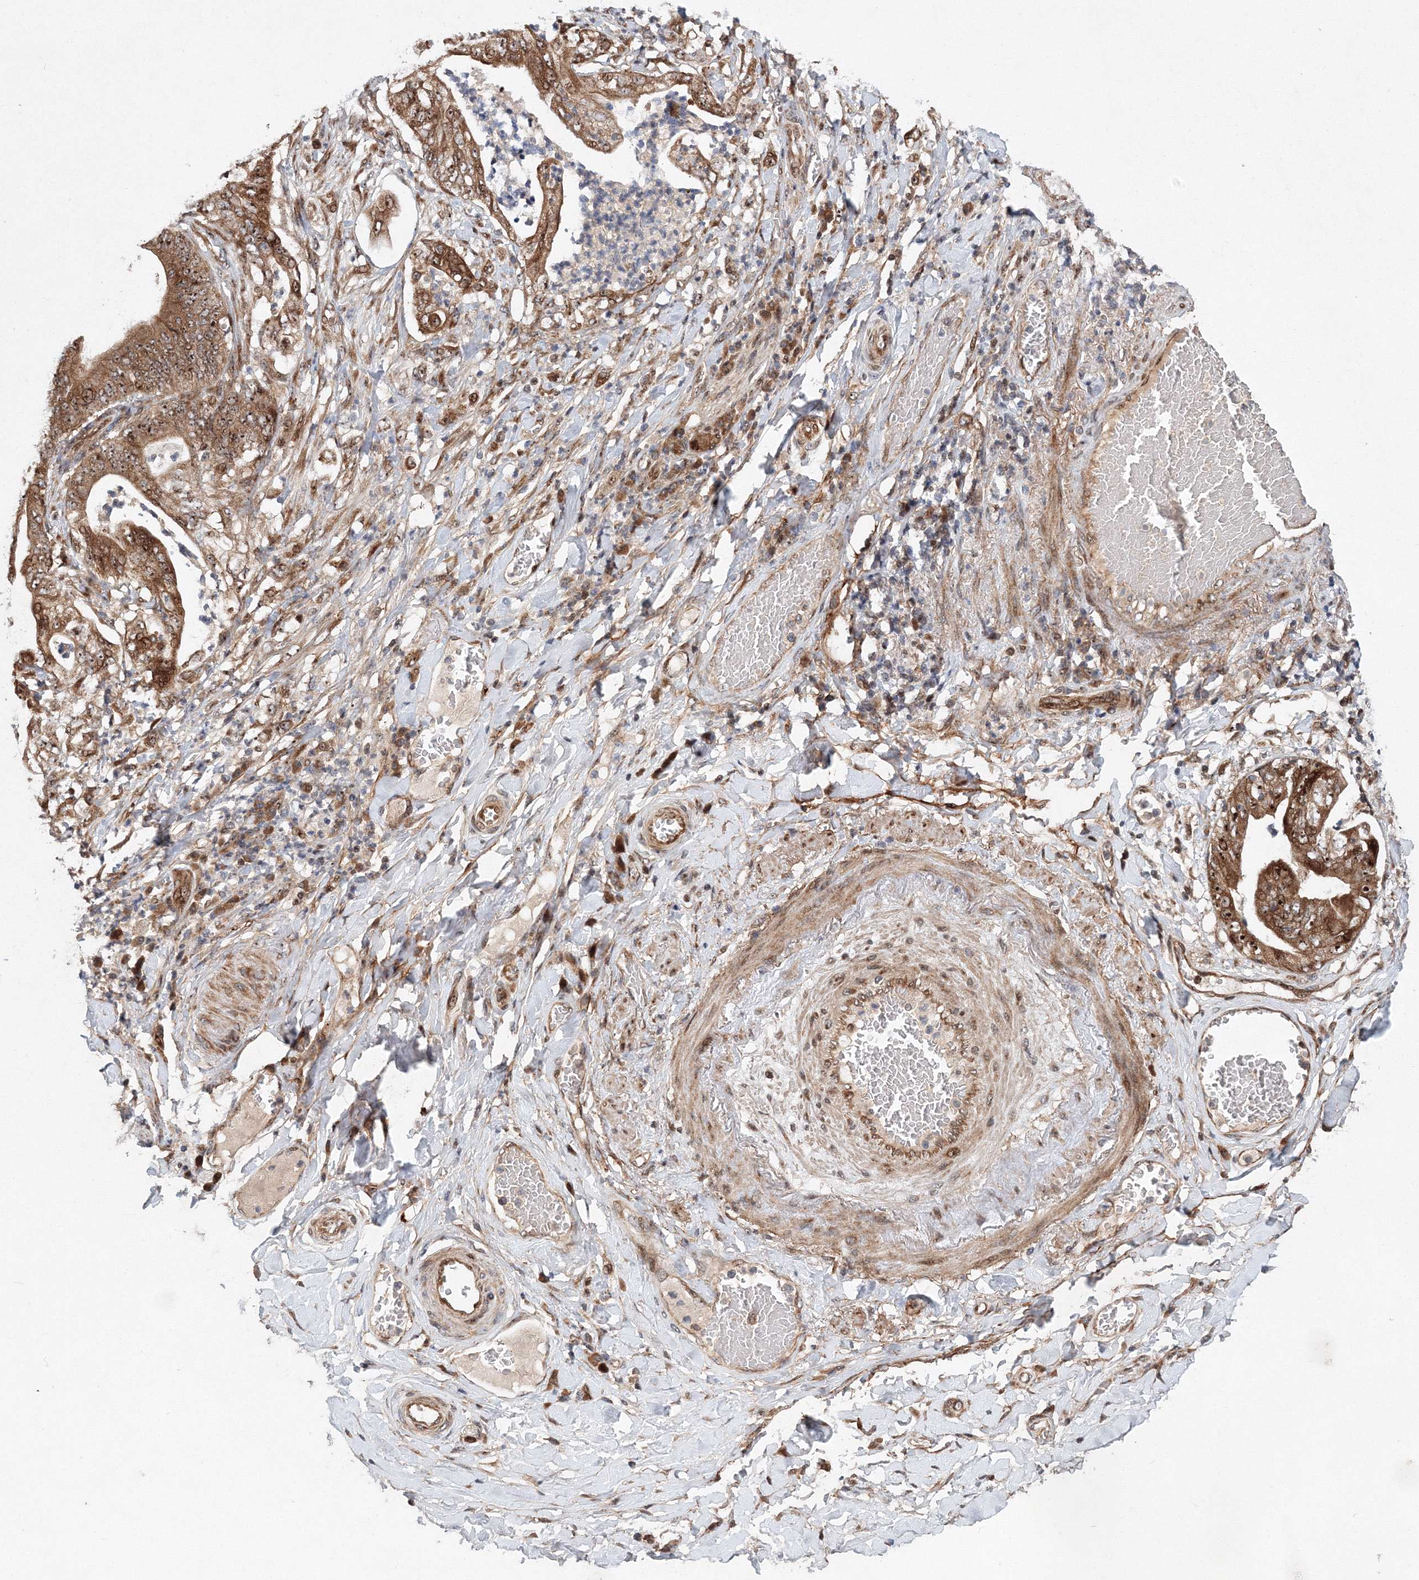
{"staining": {"intensity": "moderate", "quantity": ">75%", "location": "cytoplasmic/membranous,nuclear"}, "tissue": "stomach cancer", "cell_type": "Tumor cells", "image_type": "cancer", "snomed": [{"axis": "morphology", "description": "Adenocarcinoma, NOS"}, {"axis": "topography", "description": "Stomach"}], "caption": "Stomach cancer (adenocarcinoma) tissue displays moderate cytoplasmic/membranous and nuclear expression in about >75% of tumor cells, visualized by immunohistochemistry. (IHC, brightfield microscopy, high magnification).", "gene": "ANKAR", "patient": {"sex": "female", "age": 73}}